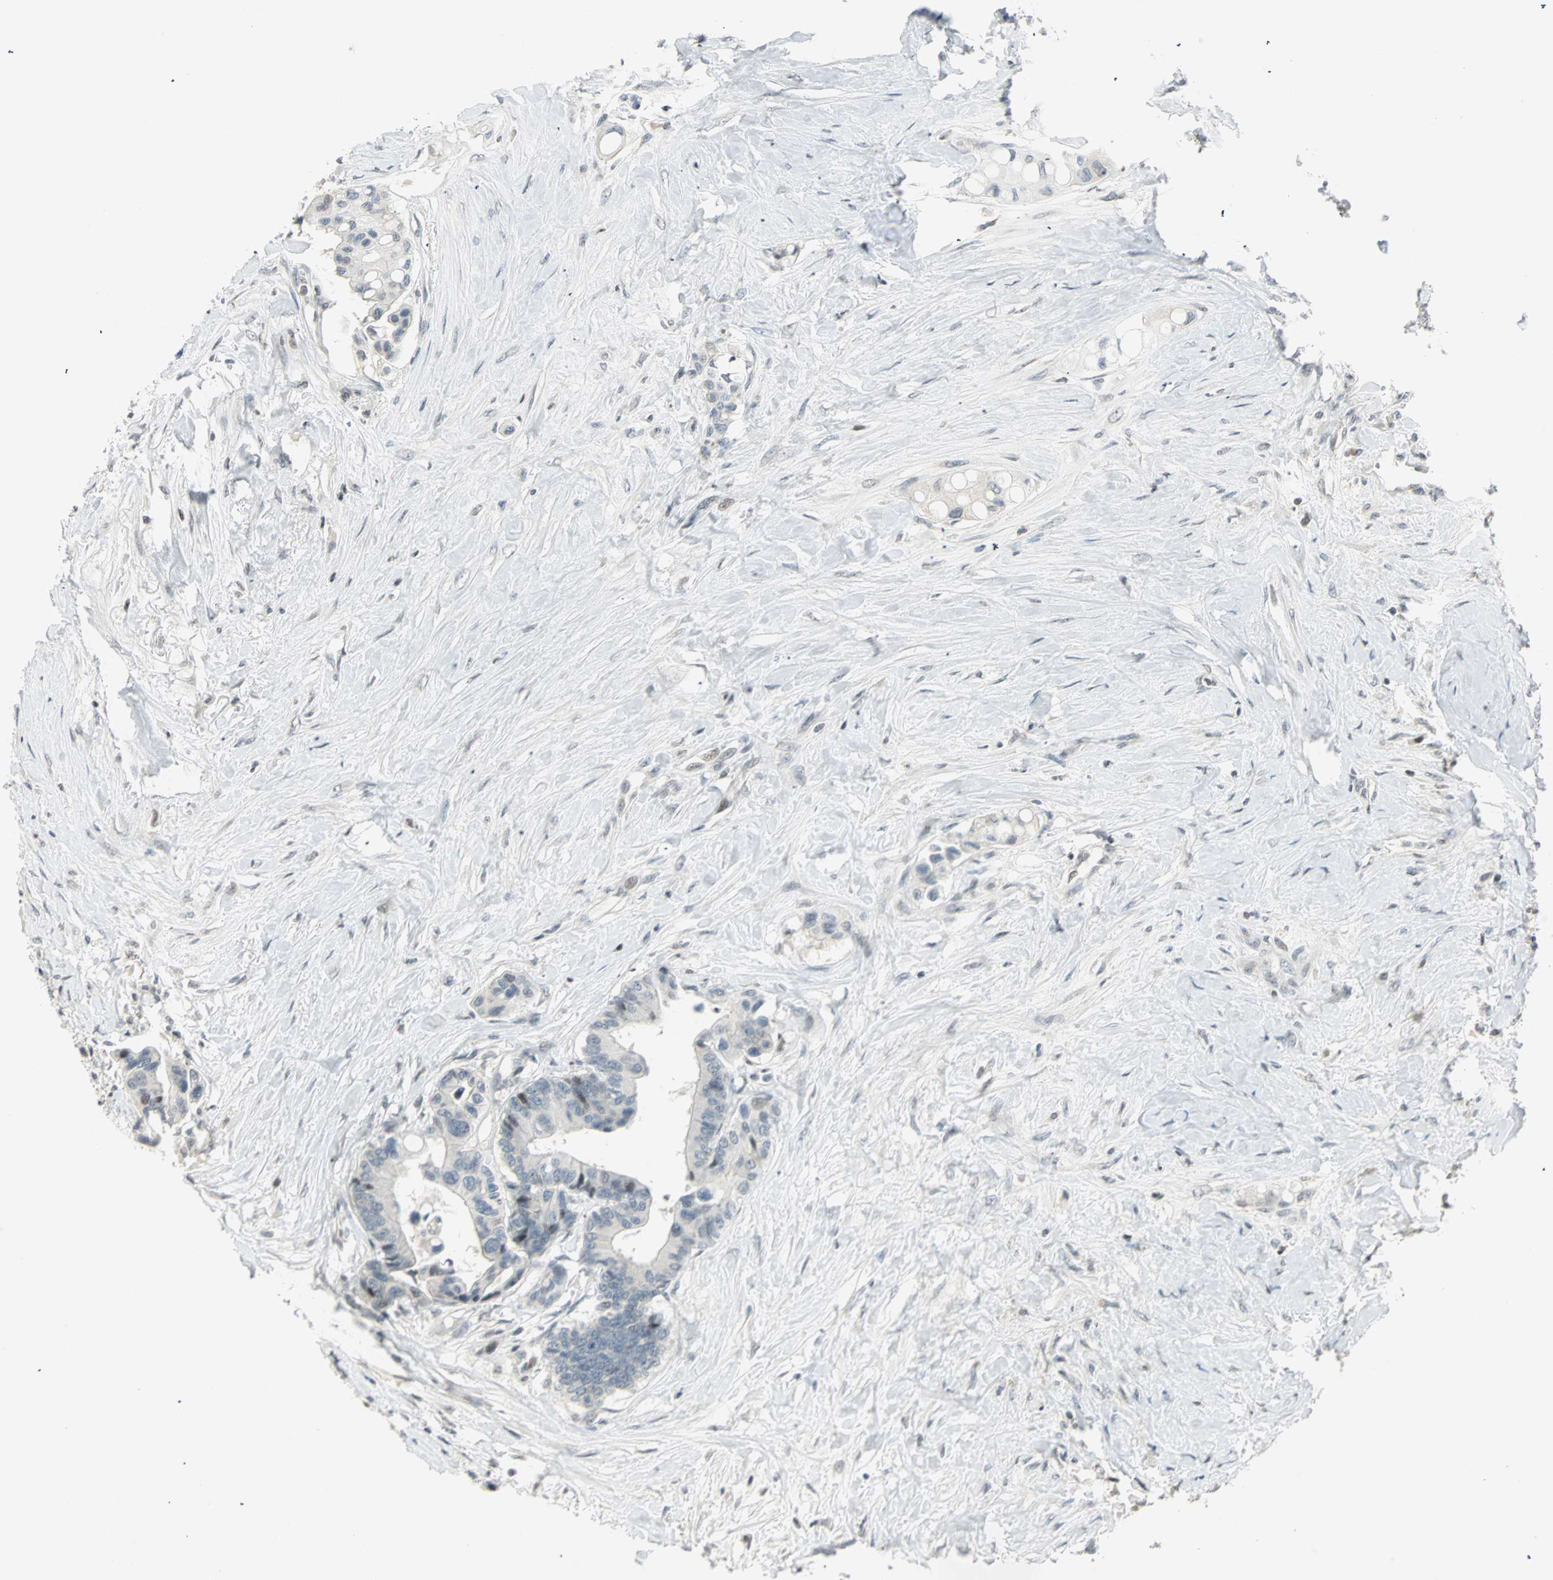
{"staining": {"intensity": "weak", "quantity": "<25%", "location": "nuclear"}, "tissue": "colorectal cancer", "cell_type": "Tumor cells", "image_type": "cancer", "snomed": [{"axis": "morphology", "description": "Normal tissue, NOS"}, {"axis": "morphology", "description": "Adenocarcinoma, NOS"}, {"axis": "topography", "description": "Colon"}], "caption": "Colorectal cancer was stained to show a protein in brown. There is no significant positivity in tumor cells.", "gene": "SMAD3", "patient": {"sex": "male", "age": 82}}